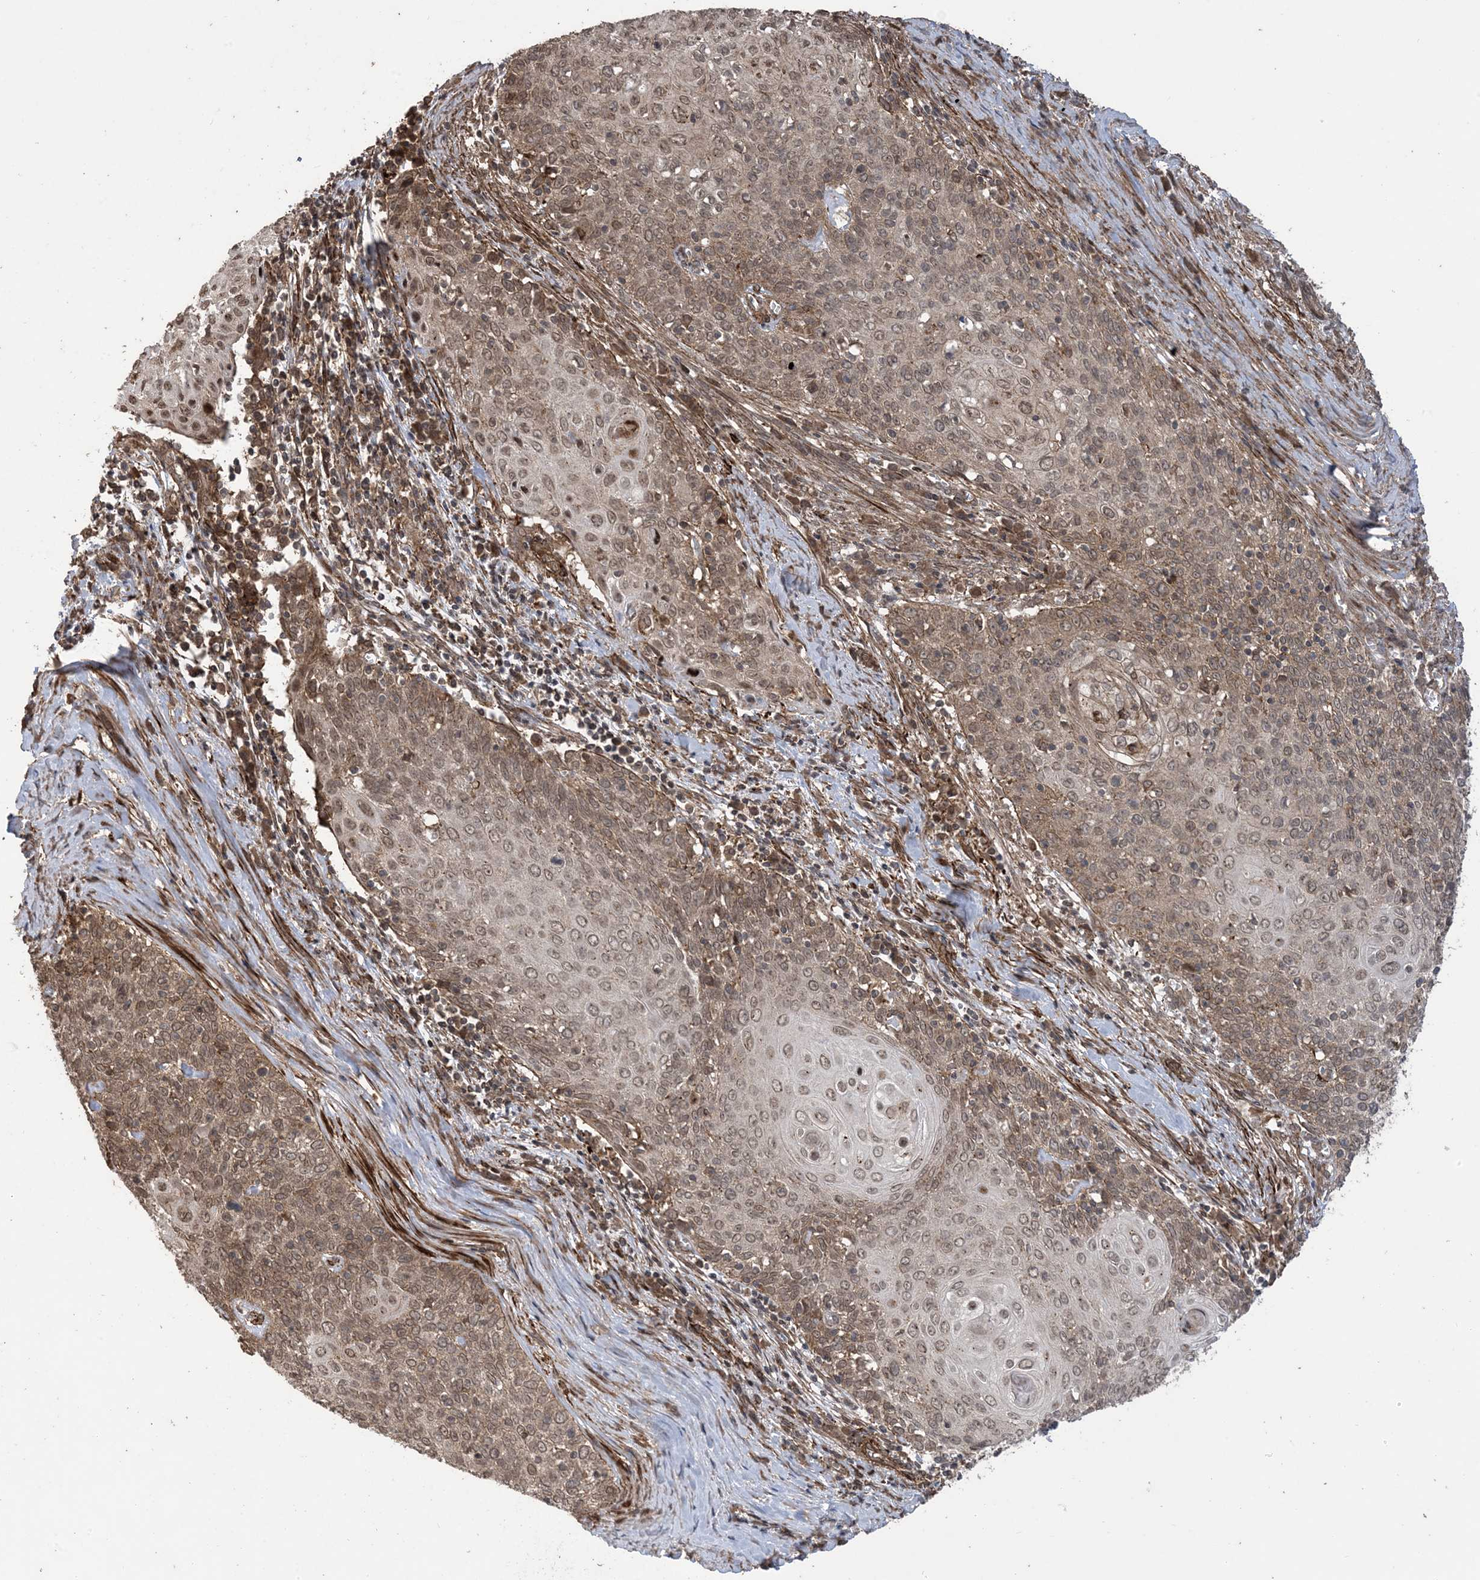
{"staining": {"intensity": "moderate", "quantity": ">75%", "location": "cytoplasmic/membranous,nuclear"}, "tissue": "cervical cancer", "cell_type": "Tumor cells", "image_type": "cancer", "snomed": [{"axis": "morphology", "description": "Squamous cell carcinoma, NOS"}, {"axis": "topography", "description": "Cervix"}], "caption": "The histopathology image exhibits staining of squamous cell carcinoma (cervical), revealing moderate cytoplasmic/membranous and nuclear protein staining (brown color) within tumor cells. (DAB IHC, brown staining for protein, blue staining for nuclei).", "gene": "ZNF511", "patient": {"sex": "female", "age": 39}}